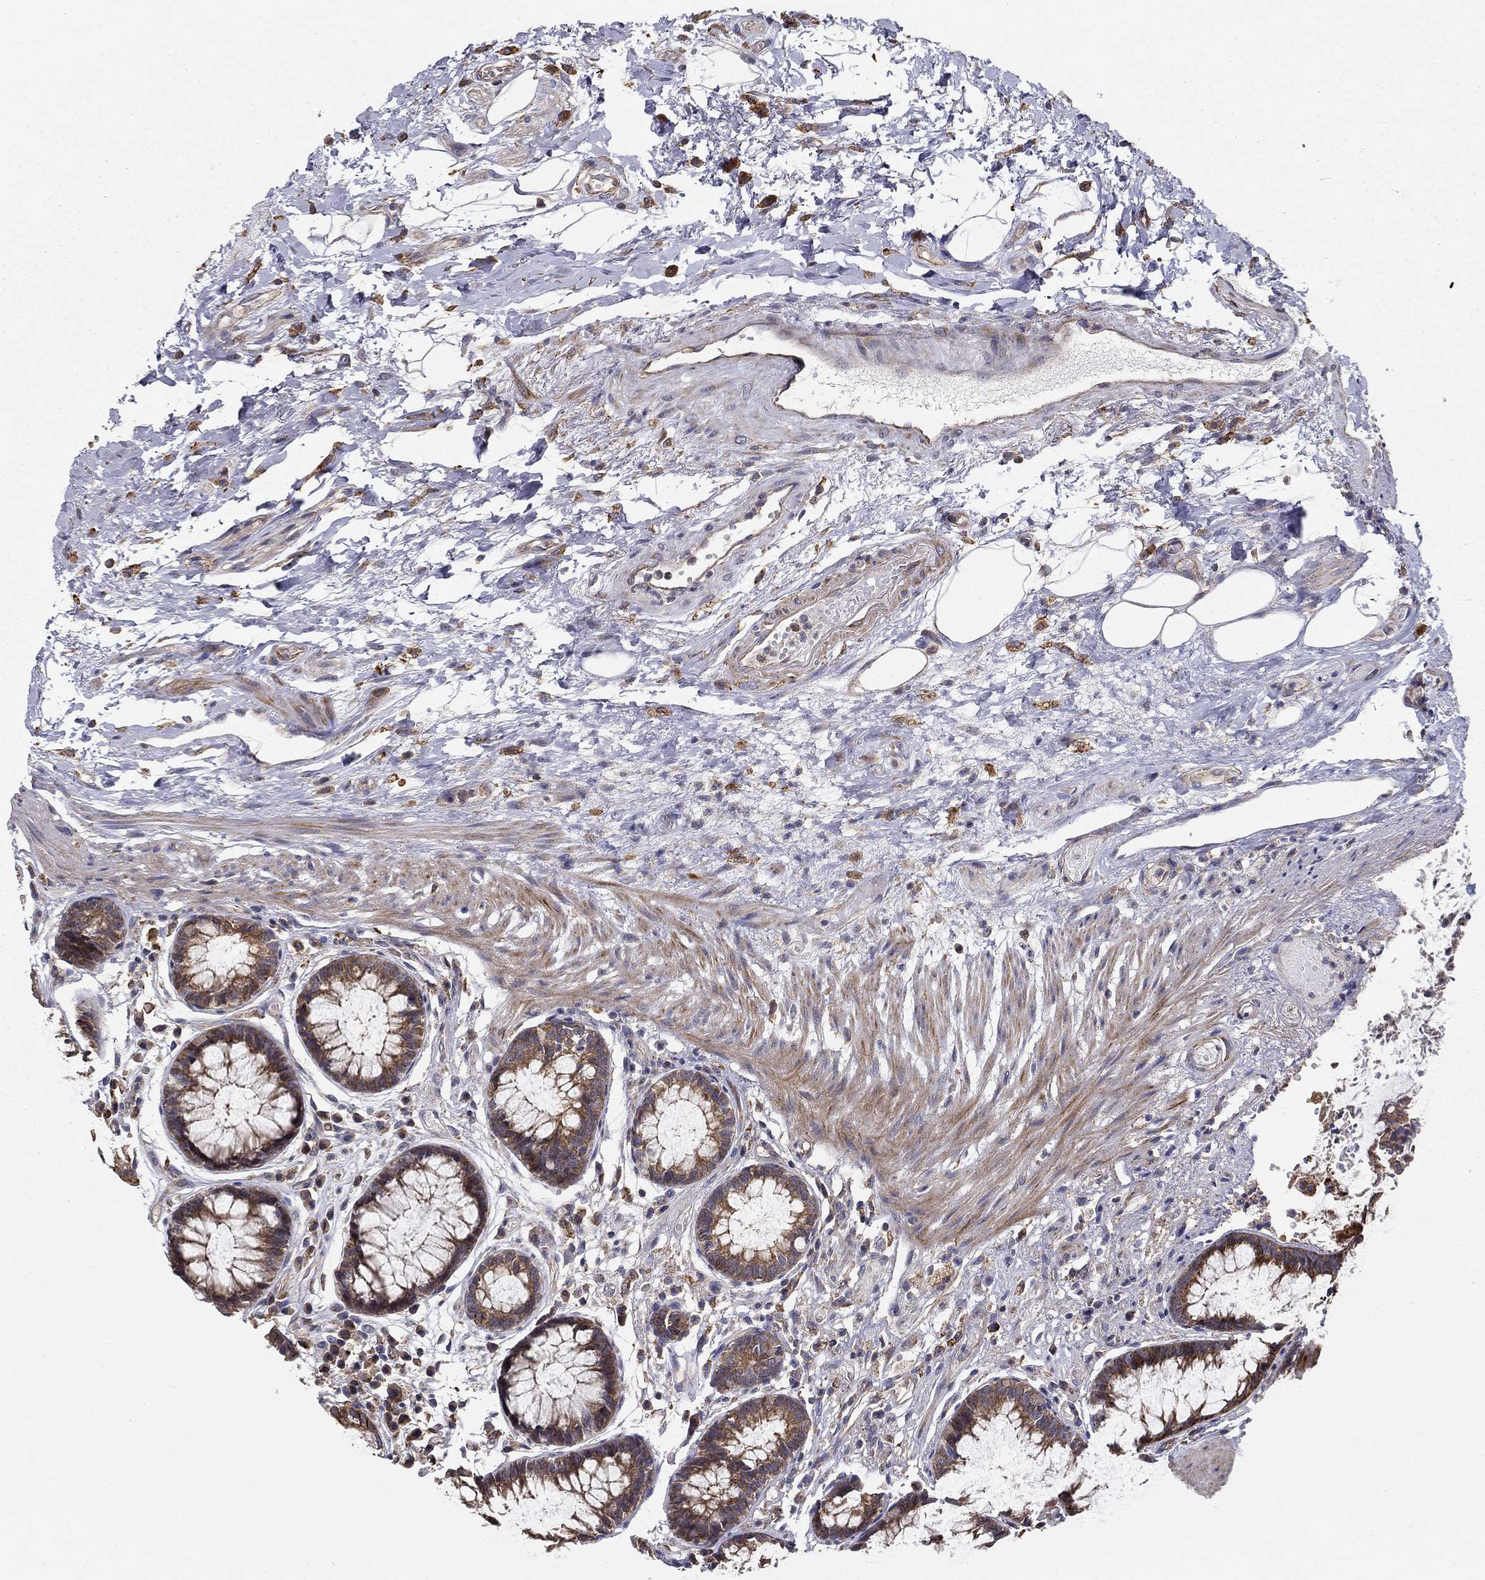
{"staining": {"intensity": "strong", "quantity": "25%-75%", "location": "cytoplasmic/membranous"}, "tissue": "rectum", "cell_type": "Glandular cells", "image_type": "normal", "snomed": [{"axis": "morphology", "description": "Normal tissue, NOS"}, {"axis": "topography", "description": "Rectum"}], "caption": "Immunohistochemistry staining of unremarkable rectum, which displays high levels of strong cytoplasmic/membranous positivity in about 25%-75% of glandular cells indicating strong cytoplasmic/membranous protein staining. The staining was performed using DAB (brown) for protein detection and nuclei were counterstained in hematoxylin (blue).", "gene": "ALDH4A1", "patient": {"sex": "female", "age": 68}}